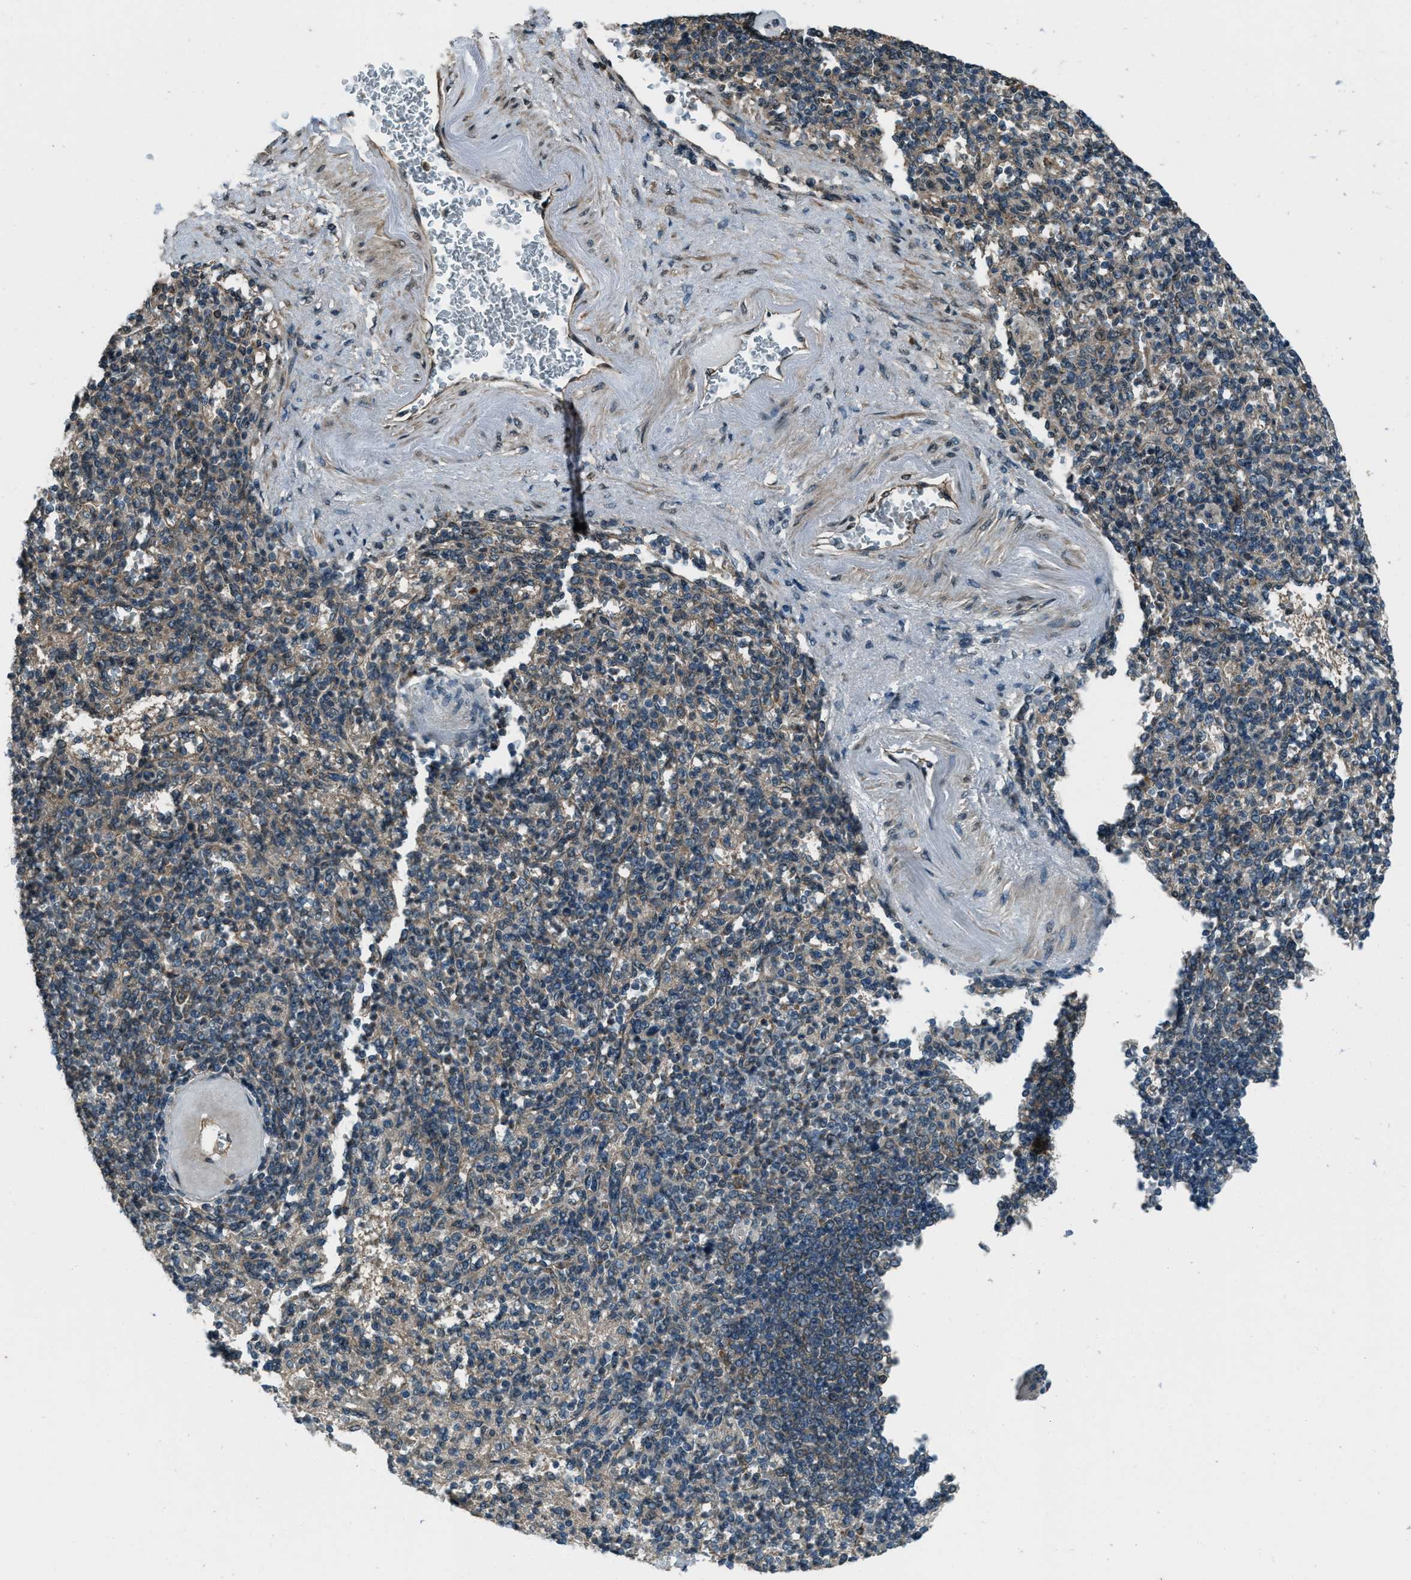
{"staining": {"intensity": "weak", "quantity": "<25%", "location": "cytoplasmic/membranous"}, "tissue": "spleen", "cell_type": "Cells in red pulp", "image_type": "normal", "snomed": [{"axis": "morphology", "description": "Normal tissue, NOS"}, {"axis": "topography", "description": "Spleen"}], "caption": "Spleen stained for a protein using immunohistochemistry exhibits no positivity cells in red pulp.", "gene": "SVIL", "patient": {"sex": "female", "age": 74}}